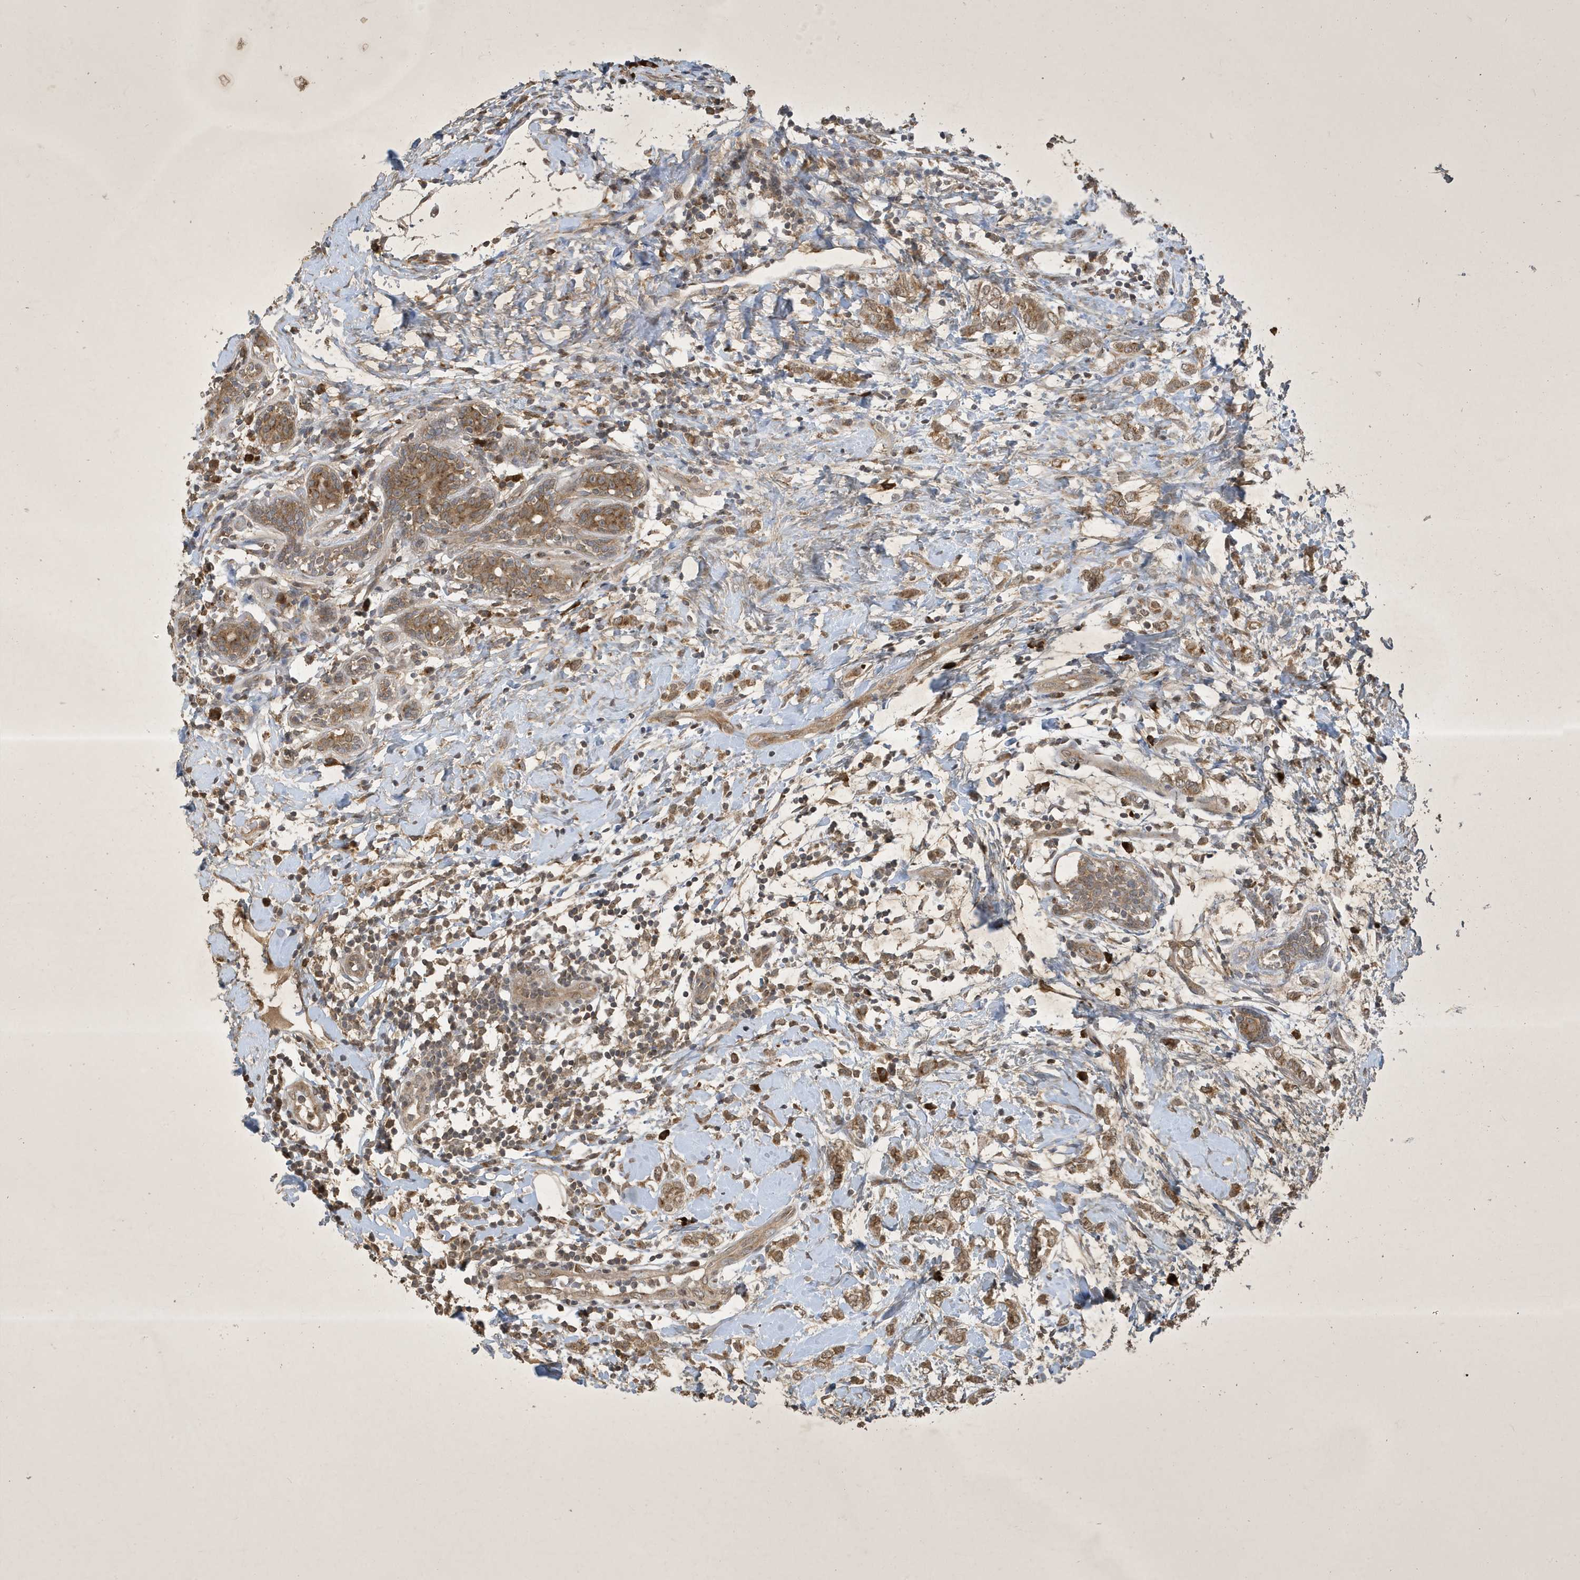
{"staining": {"intensity": "moderate", "quantity": ">75%", "location": "cytoplasmic/membranous"}, "tissue": "breast cancer", "cell_type": "Tumor cells", "image_type": "cancer", "snomed": [{"axis": "morphology", "description": "Normal tissue, NOS"}, {"axis": "morphology", "description": "Lobular carcinoma"}, {"axis": "topography", "description": "Breast"}], "caption": "Lobular carcinoma (breast) stained for a protein reveals moderate cytoplasmic/membranous positivity in tumor cells. (DAB (3,3'-diaminobenzidine) IHC, brown staining for protein, blue staining for nuclei).", "gene": "STX10", "patient": {"sex": "female", "age": 47}}